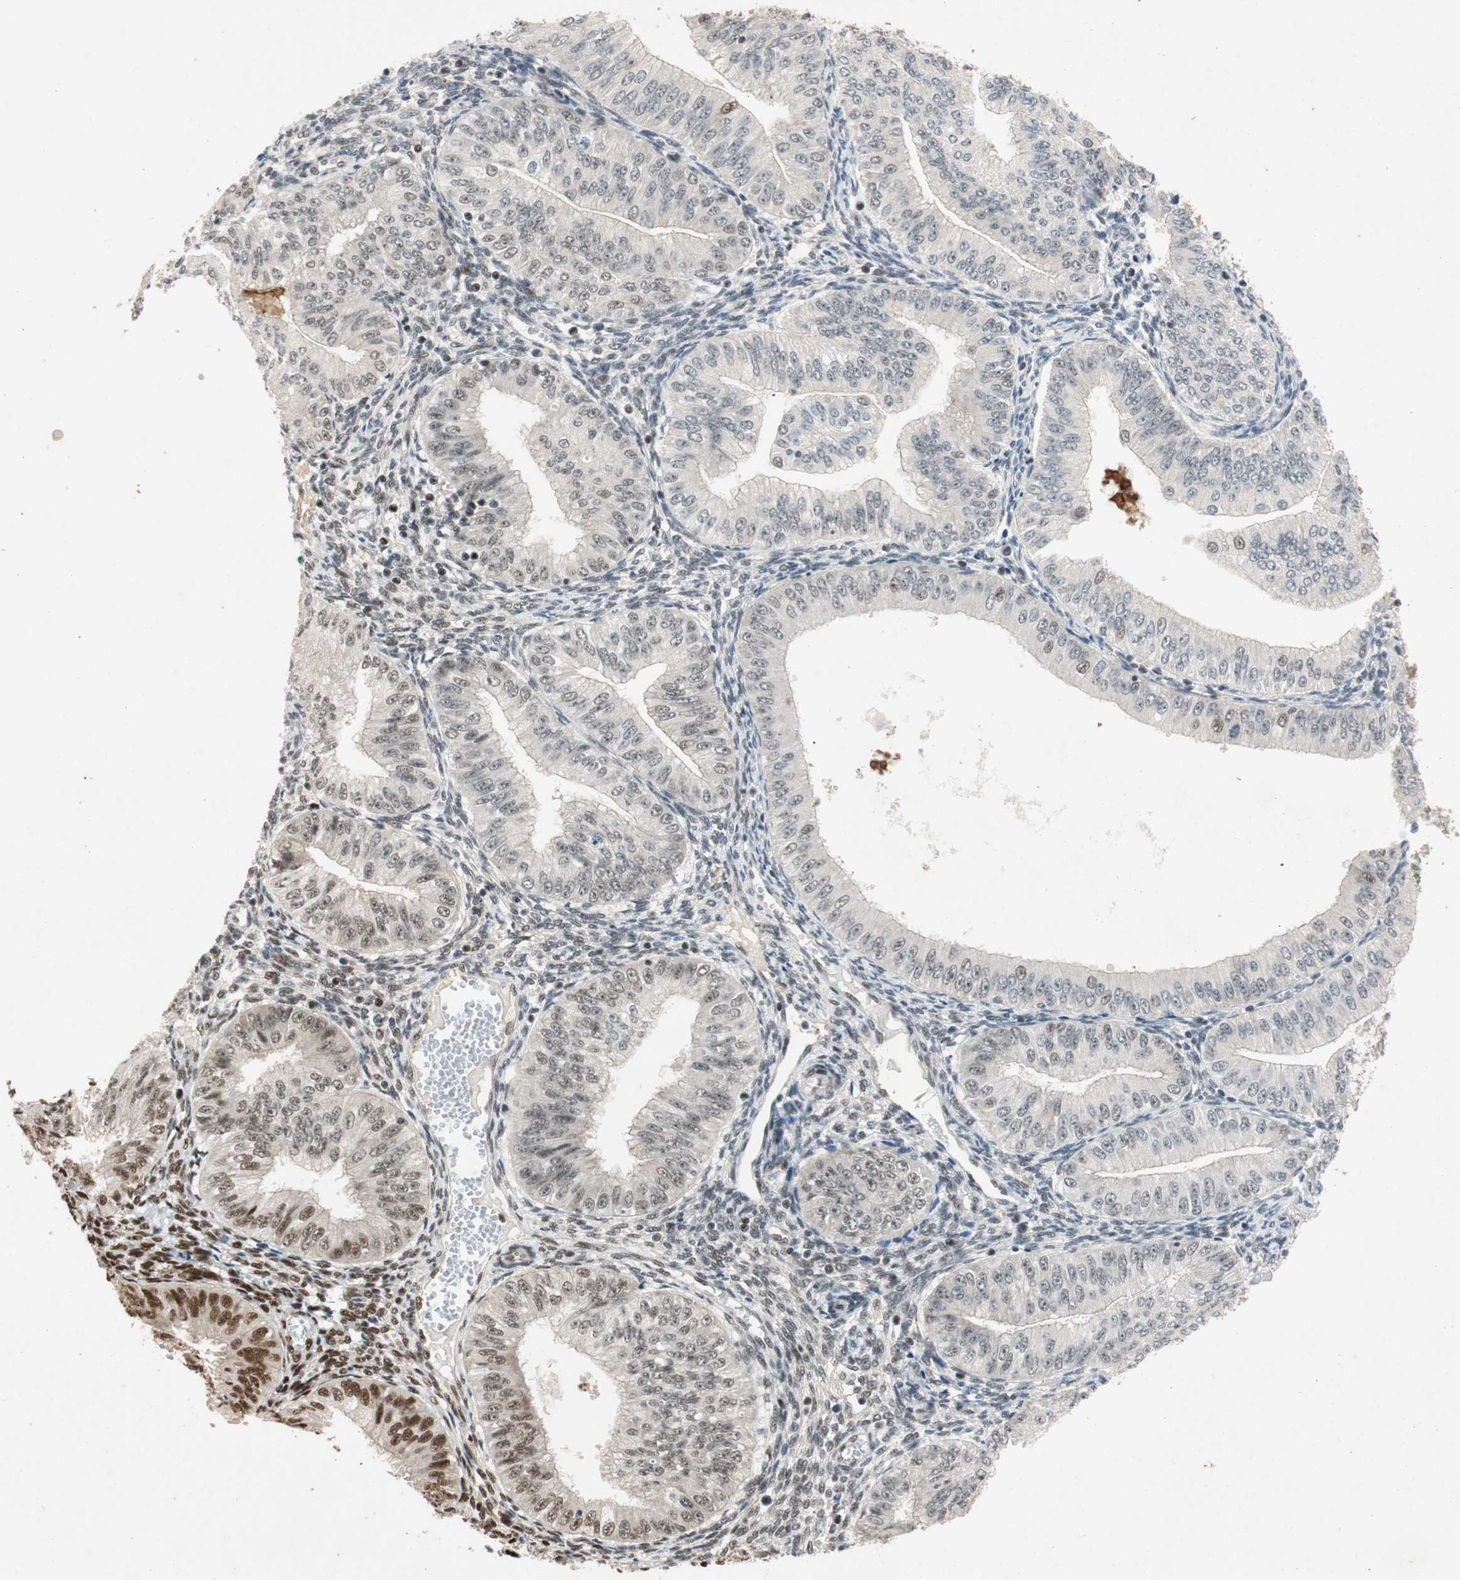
{"staining": {"intensity": "moderate", "quantity": "<25%", "location": "nuclear"}, "tissue": "endometrial cancer", "cell_type": "Tumor cells", "image_type": "cancer", "snomed": [{"axis": "morphology", "description": "Normal tissue, NOS"}, {"axis": "morphology", "description": "Adenocarcinoma, NOS"}, {"axis": "topography", "description": "Endometrium"}], "caption": "Brown immunohistochemical staining in endometrial cancer (adenocarcinoma) displays moderate nuclear positivity in about <25% of tumor cells. (brown staining indicates protein expression, while blue staining denotes nuclei).", "gene": "NCBP3", "patient": {"sex": "female", "age": 53}}